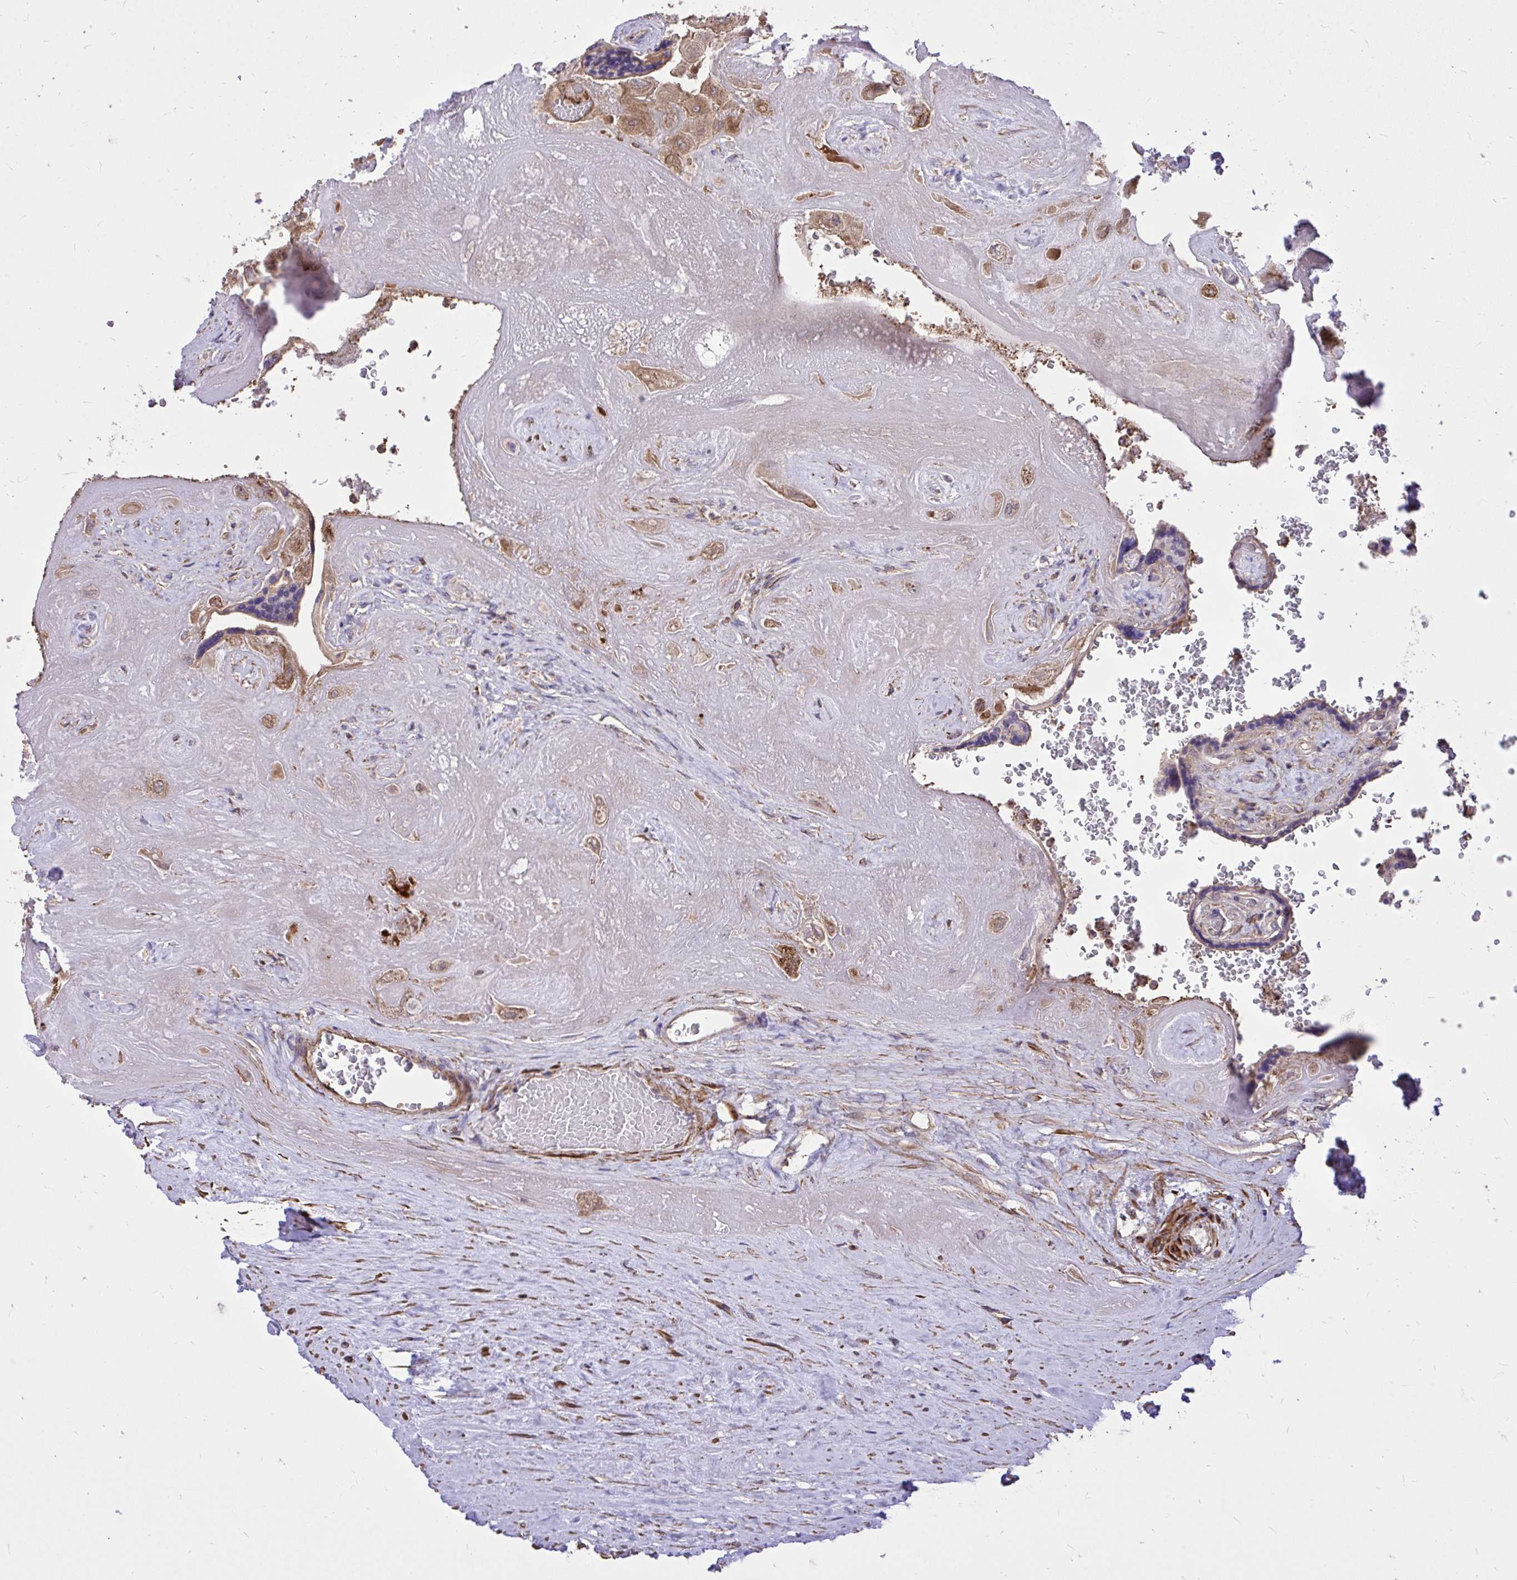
{"staining": {"intensity": "moderate", "quantity": ">75%", "location": "cytoplasmic/membranous"}, "tissue": "placenta", "cell_type": "Decidual cells", "image_type": "normal", "snomed": [{"axis": "morphology", "description": "Normal tissue, NOS"}, {"axis": "topography", "description": "Placenta"}], "caption": "Moderate cytoplasmic/membranous staining for a protein is appreciated in approximately >75% of decidual cells of benign placenta using immunohistochemistry (IHC).", "gene": "IGFL2", "patient": {"sex": "female", "age": 32}}